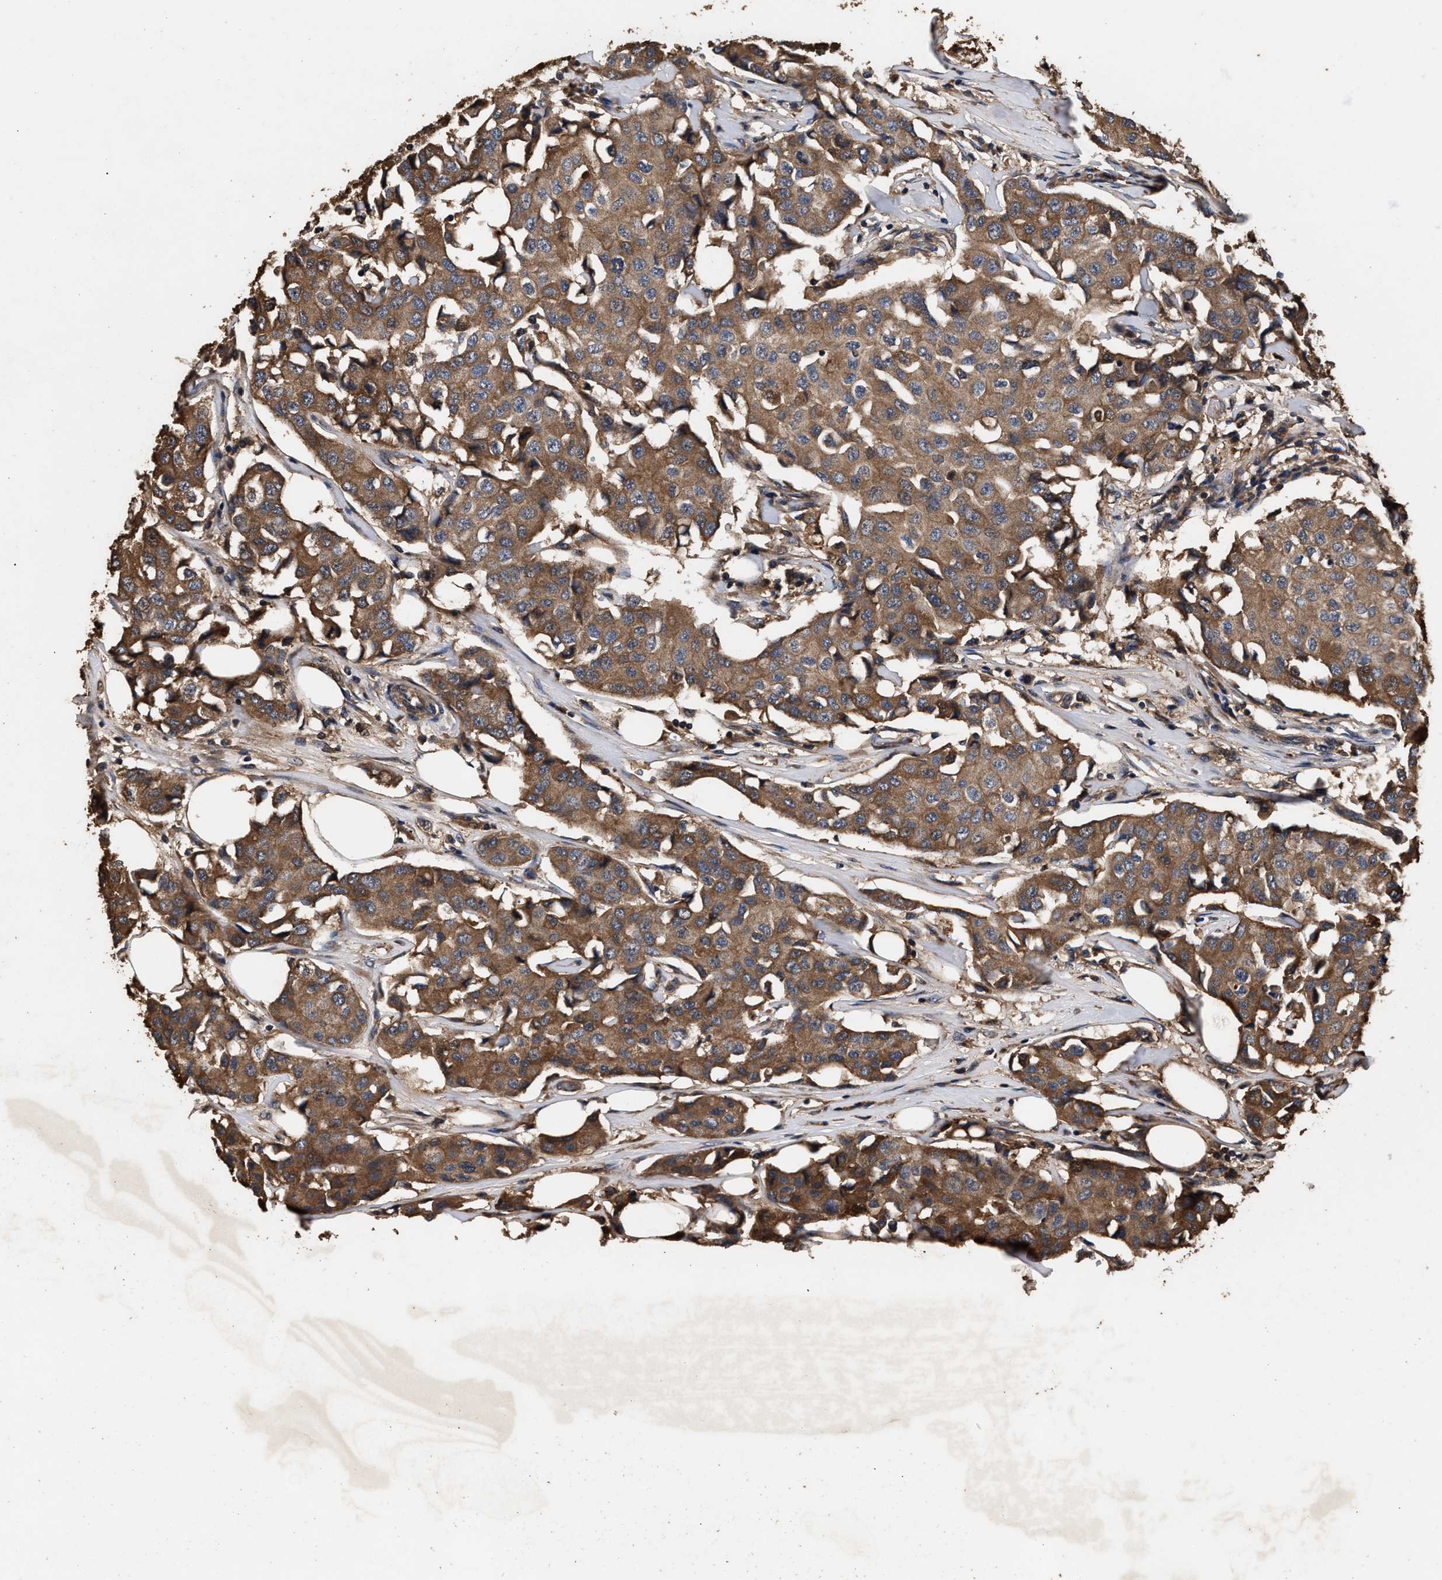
{"staining": {"intensity": "moderate", "quantity": ">75%", "location": "cytoplasmic/membranous"}, "tissue": "breast cancer", "cell_type": "Tumor cells", "image_type": "cancer", "snomed": [{"axis": "morphology", "description": "Duct carcinoma"}, {"axis": "topography", "description": "Breast"}], "caption": "Immunohistochemical staining of breast cancer displays medium levels of moderate cytoplasmic/membranous expression in about >75% of tumor cells.", "gene": "KYAT1", "patient": {"sex": "female", "age": 80}}